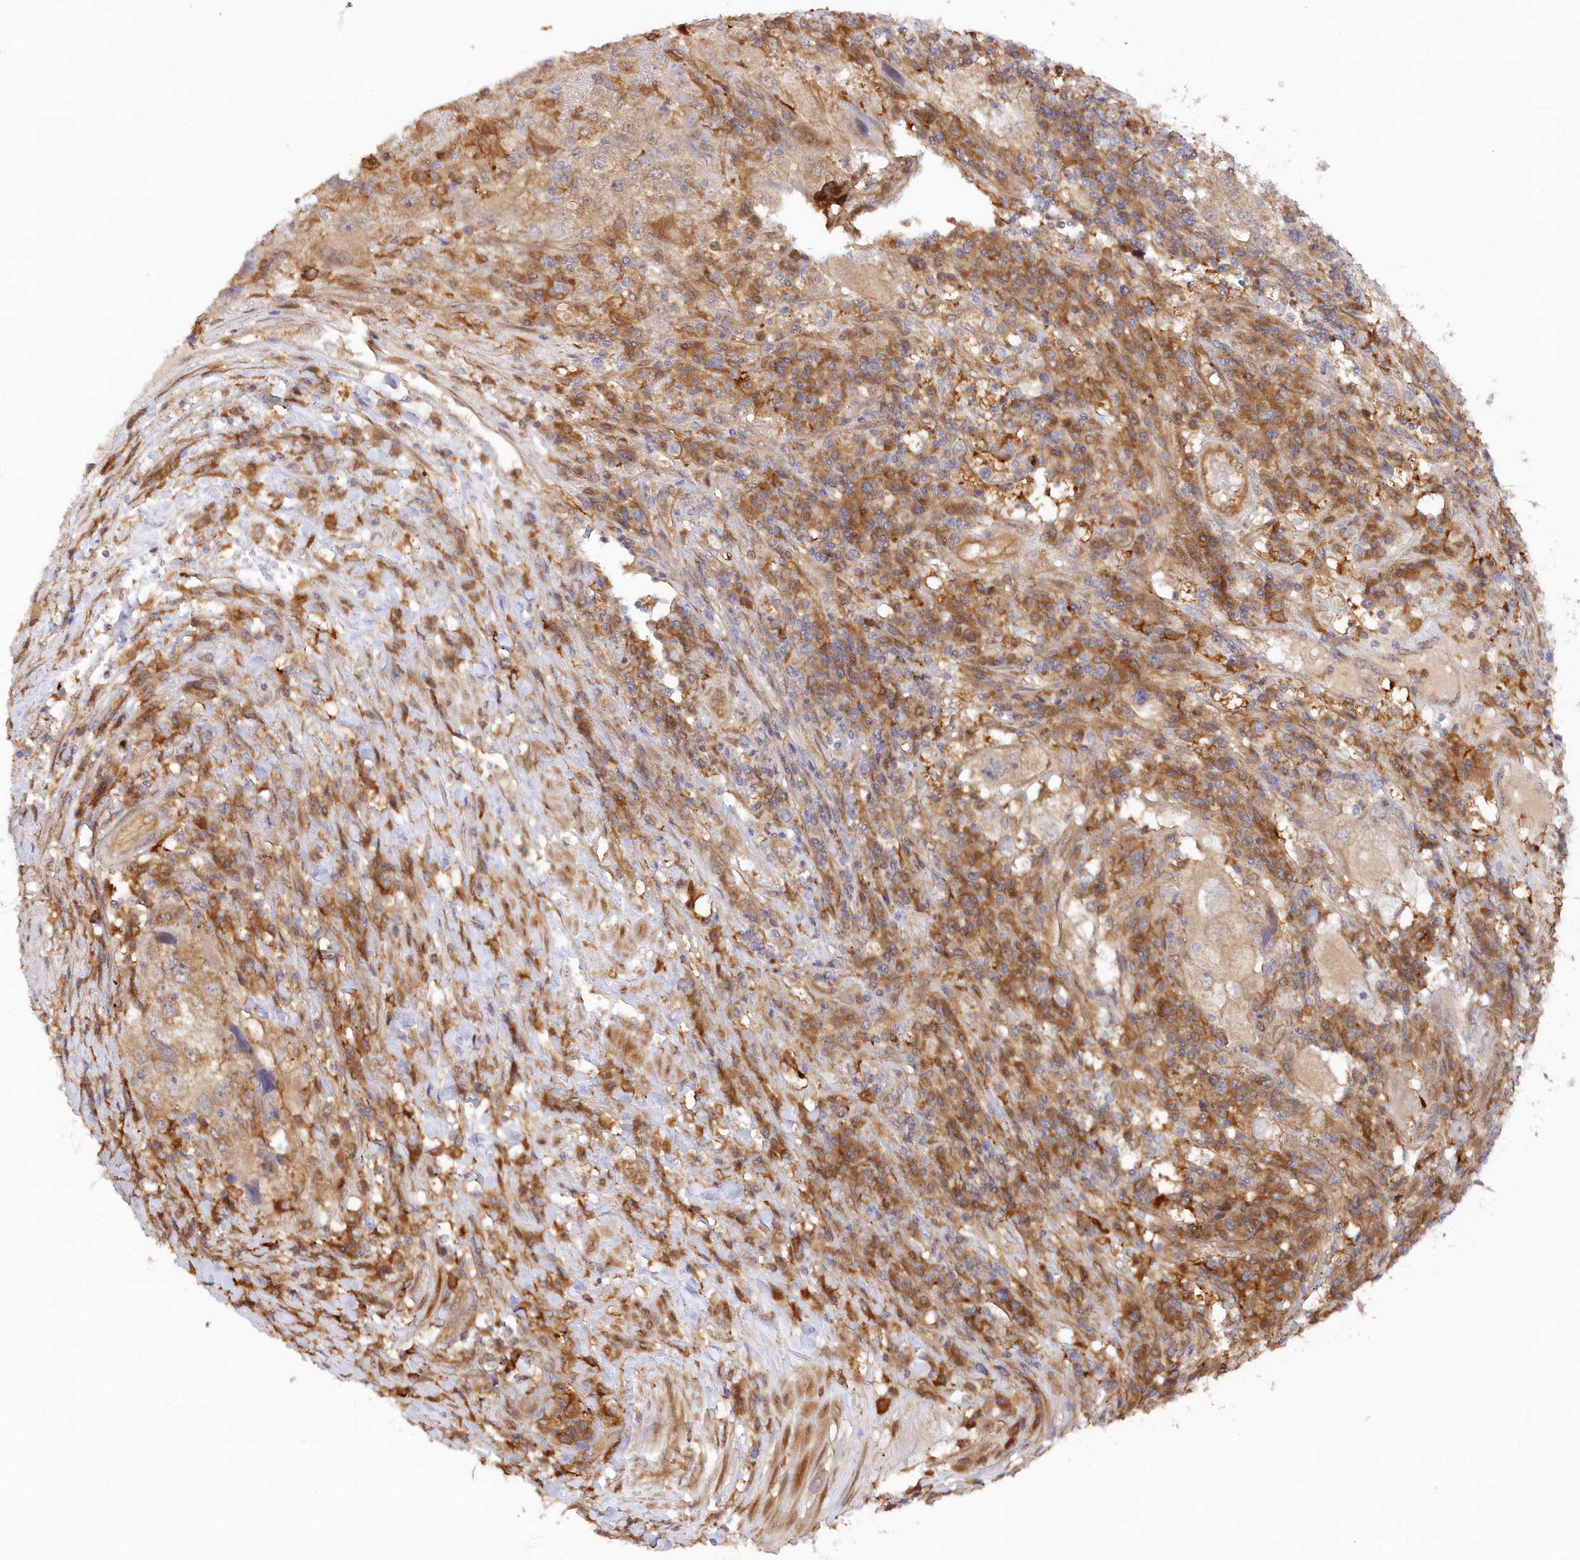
{"staining": {"intensity": "weak", "quantity": "25%-75%", "location": "cytoplasmic/membranous"}, "tissue": "endometrial cancer", "cell_type": "Tumor cells", "image_type": "cancer", "snomed": [{"axis": "morphology", "description": "Adenocarcinoma, NOS"}, {"axis": "topography", "description": "Endometrium"}], "caption": "Endometrial cancer stained with a brown dye reveals weak cytoplasmic/membranous positive positivity in about 25%-75% of tumor cells.", "gene": "GBE1", "patient": {"sex": "female", "age": 49}}